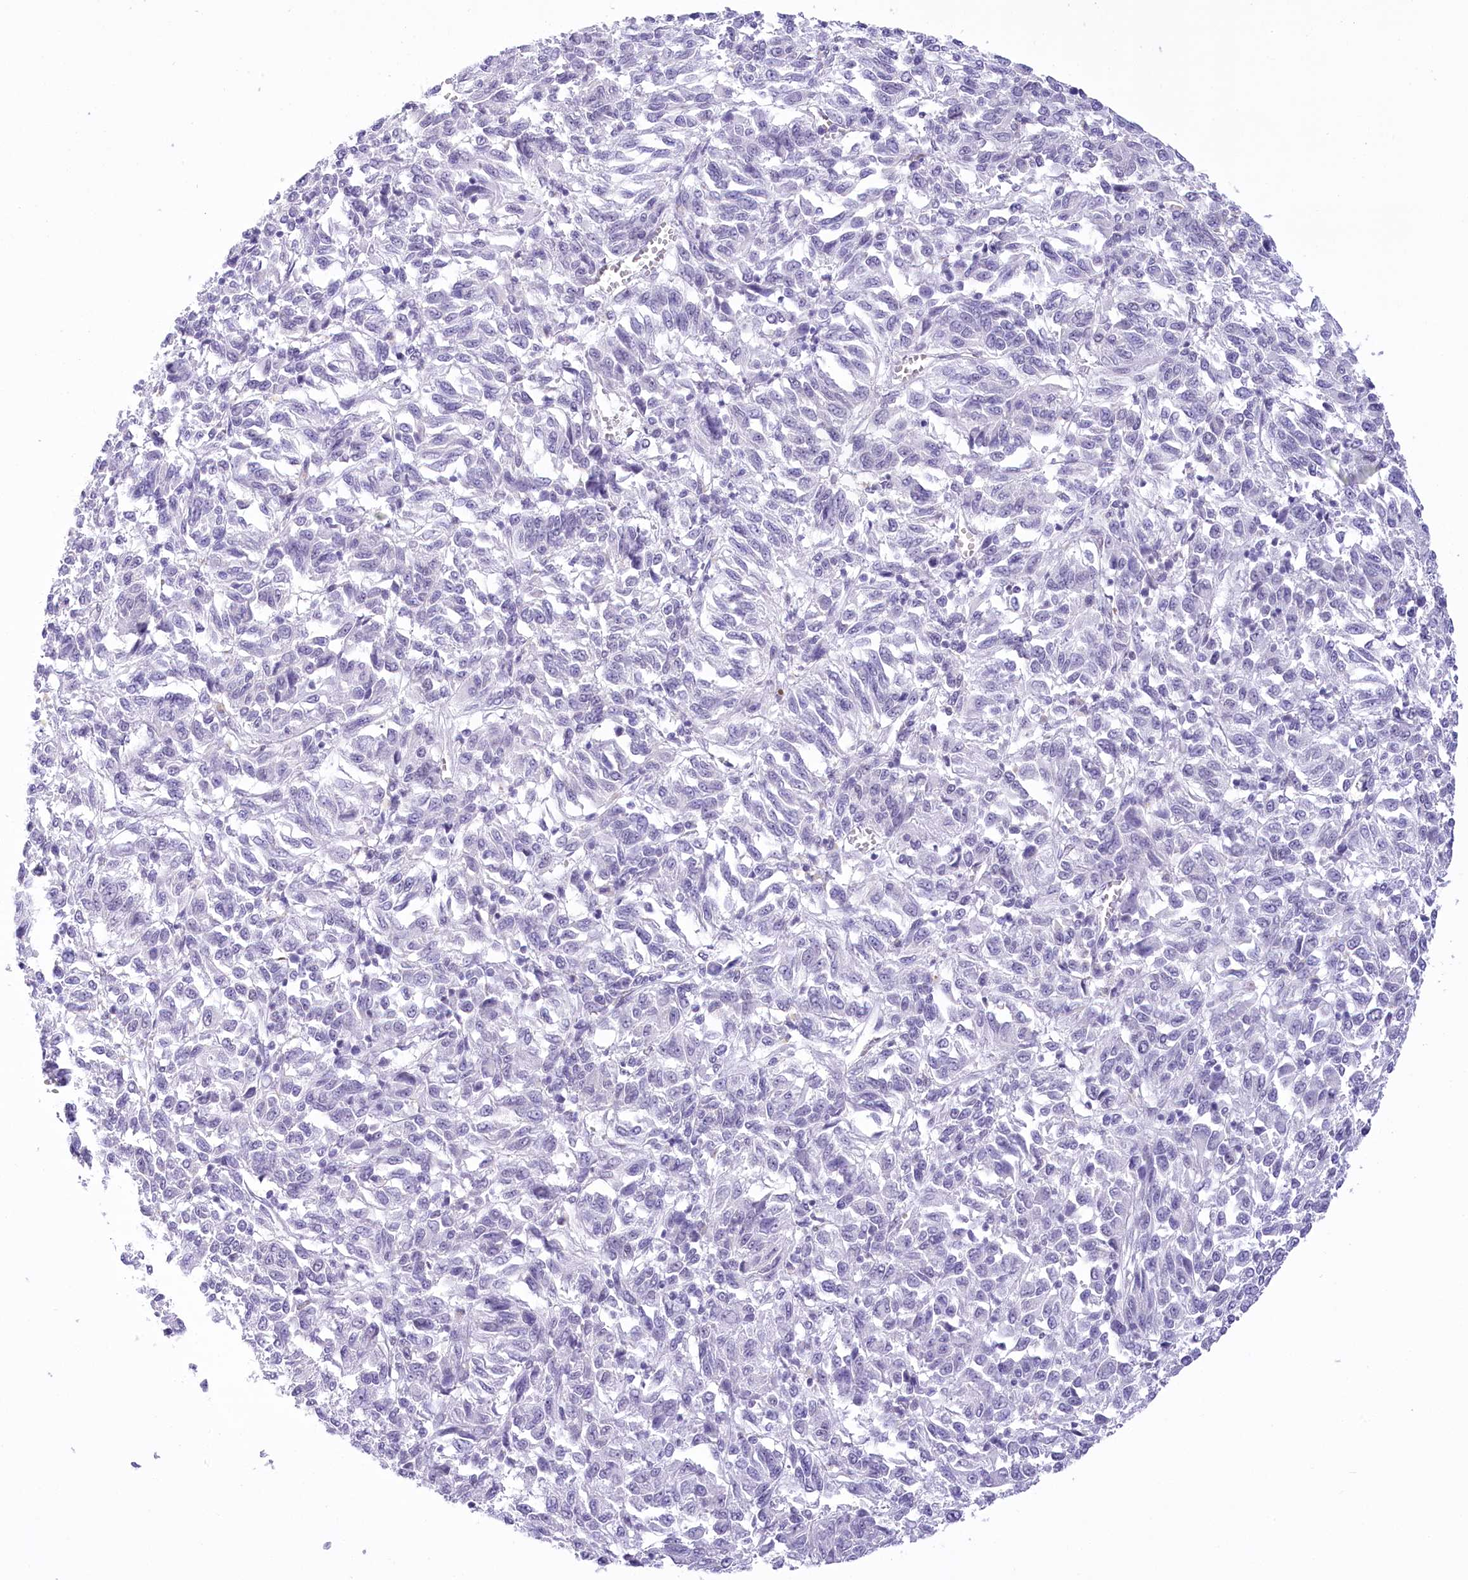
{"staining": {"intensity": "negative", "quantity": "none", "location": "none"}, "tissue": "melanoma", "cell_type": "Tumor cells", "image_type": "cancer", "snomed": [{"axis": "morphology", "description": "Malignant melanoma, Metastatic site"}, {"axis": "topography", "description": "Lung"}], "caption": "Malignant melanoma (metastatic site) was stained to show a protein in brown. There is no significant expression in tumor cells.", "gene": "HNRNPA0", "patient": {"sex": "male", "age": 64}}